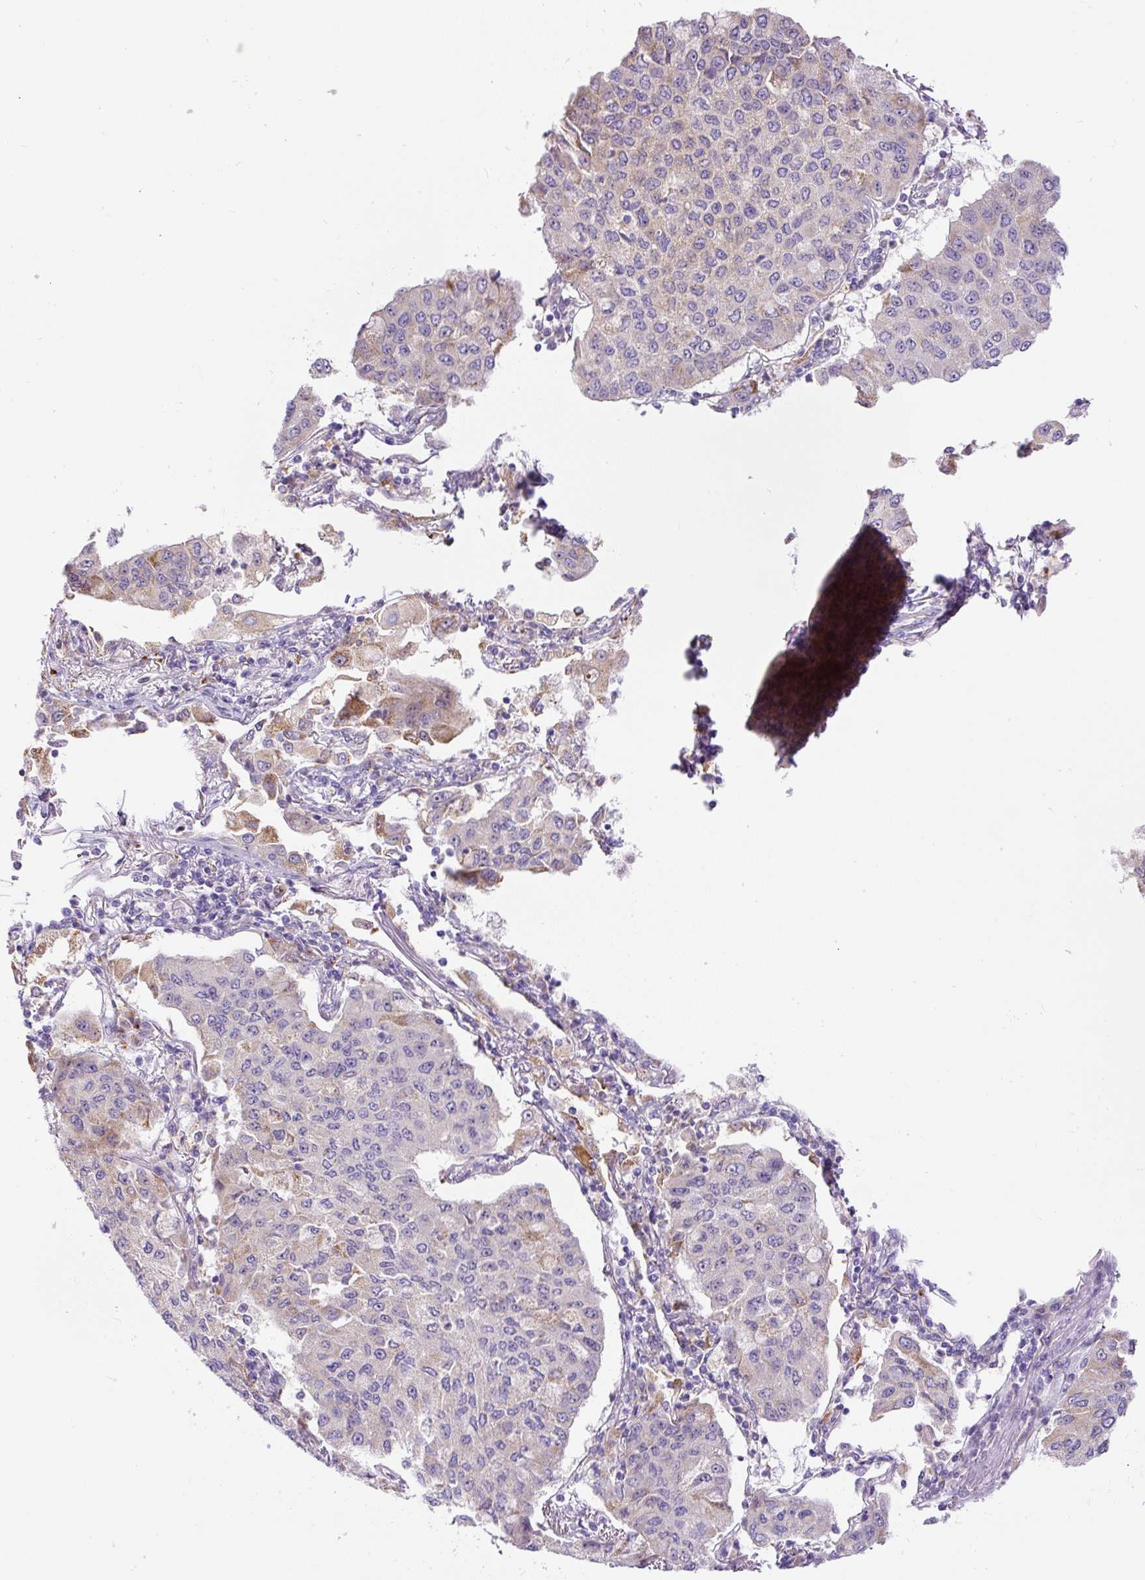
{"staining": {"intensity": "moderate", "quantity": "<25%", "location": "cytoplasmic/membranous"}, "tissue": "lung cancer", "cell_type": "Tumor cells", "image_type": "cancer", "snomed": [{"axis": "morphology", "description": "Squamous cell carcinoma, NOS"}, {"axis": "topography", "description": "Lung"}], "caption": "Immunohistochemistry (IHC) image of human squamous cell carcinoma (lung) stained for a protein (brown), which shows low levels of moderate cytoplasmic/membranous positivity in about <25% of tumor cells.", "gene": "ZNF596", "patient": {"sex": "male", "age": 74}}